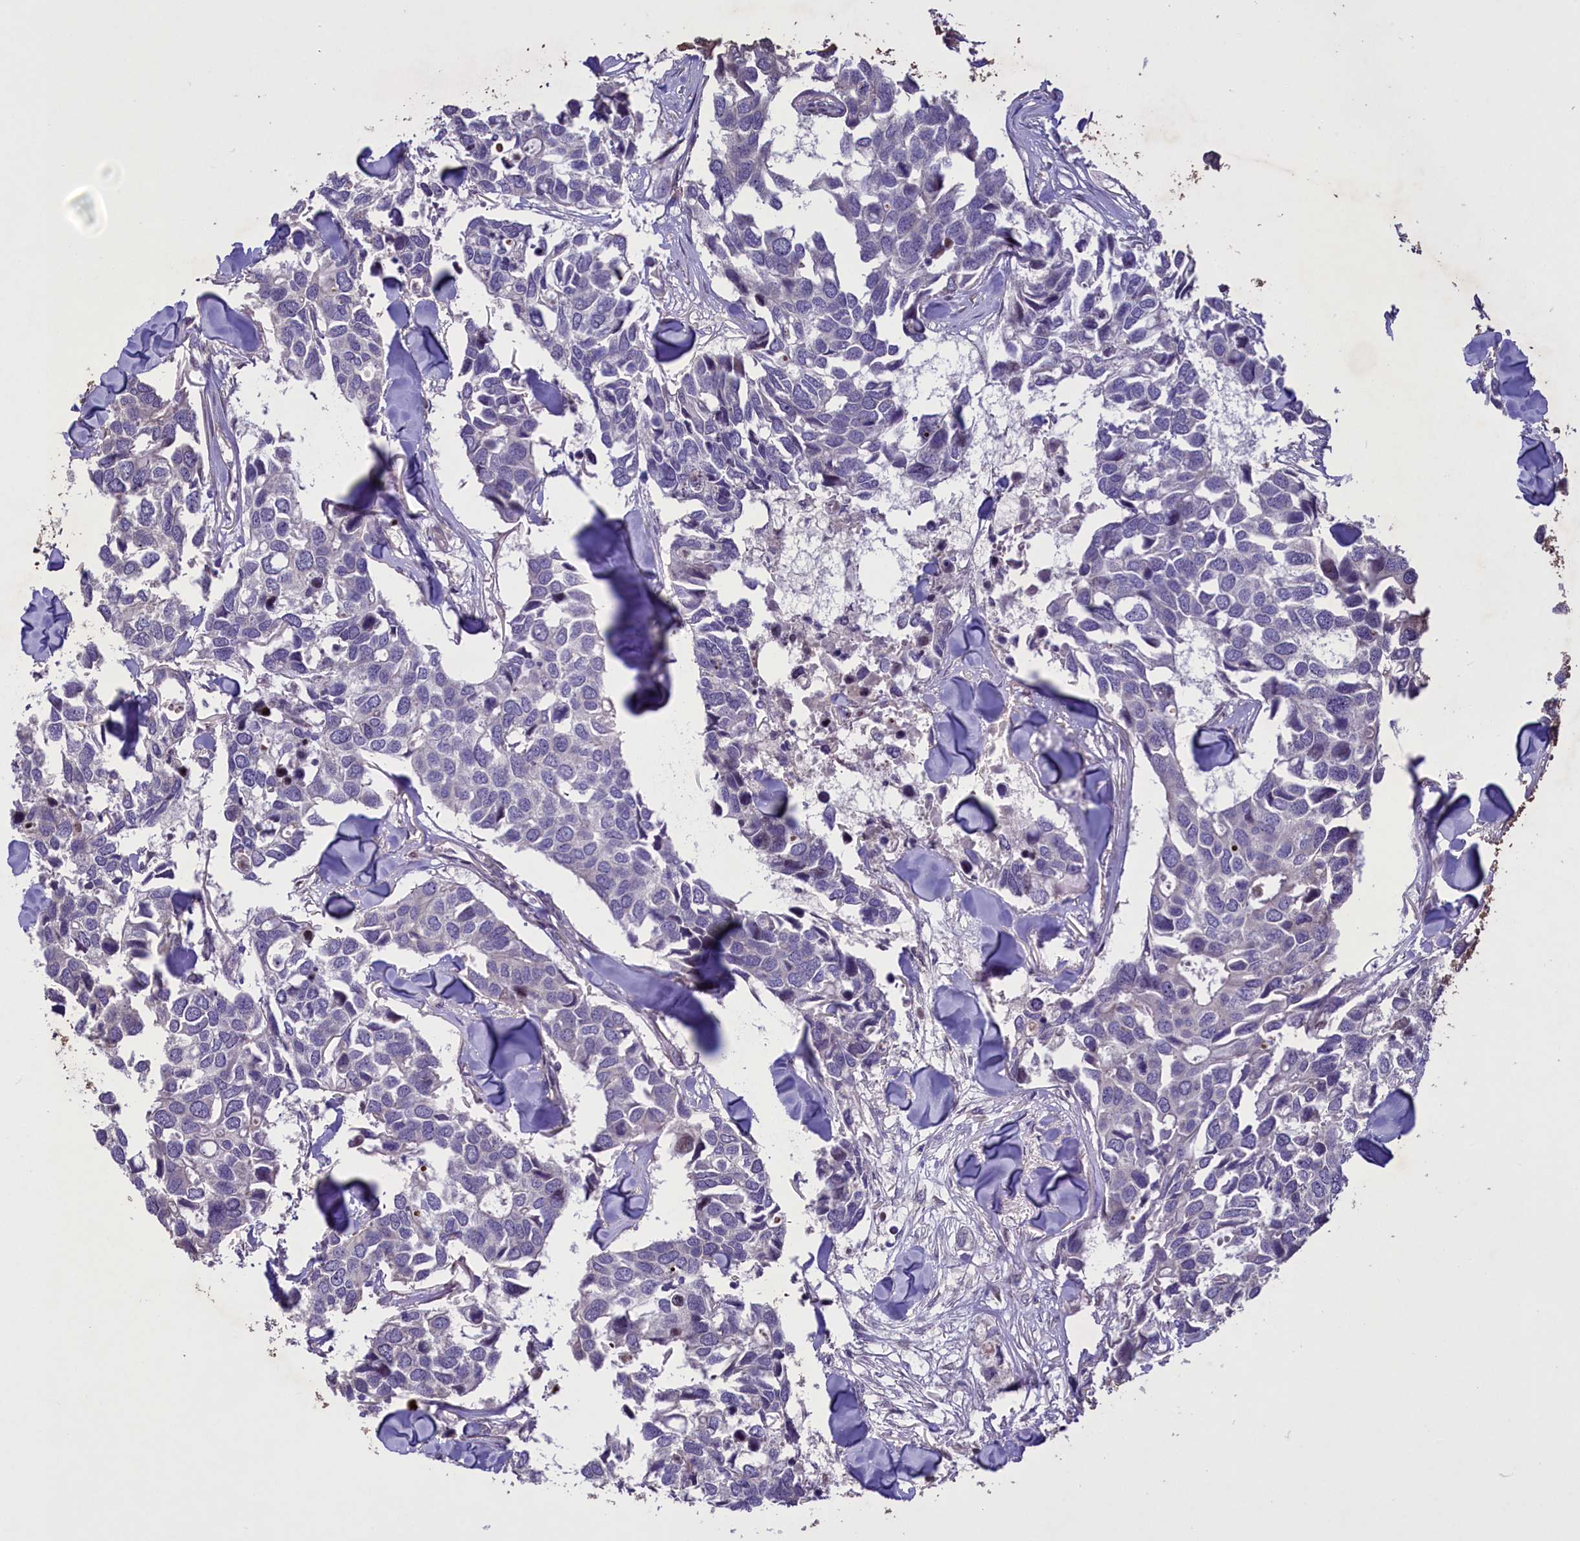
{"staining": {"intensity": "negative", "quantity": "none", "location": "none"}, "tissue": "breast cancer", "cell_type": "Tumor cells", "image_type": "cancer", "snomed": [{"axis": "morphology", "description": "Duct carcinoma"}, {"axis": "topography", "description": "Breast"}], "caption": "Breast cancer stained for a protein using immunohistochemistry displays no positivity tumor cells.", "gene": "MAN2C1", "patient": {"sex": "female", "age": 83}}